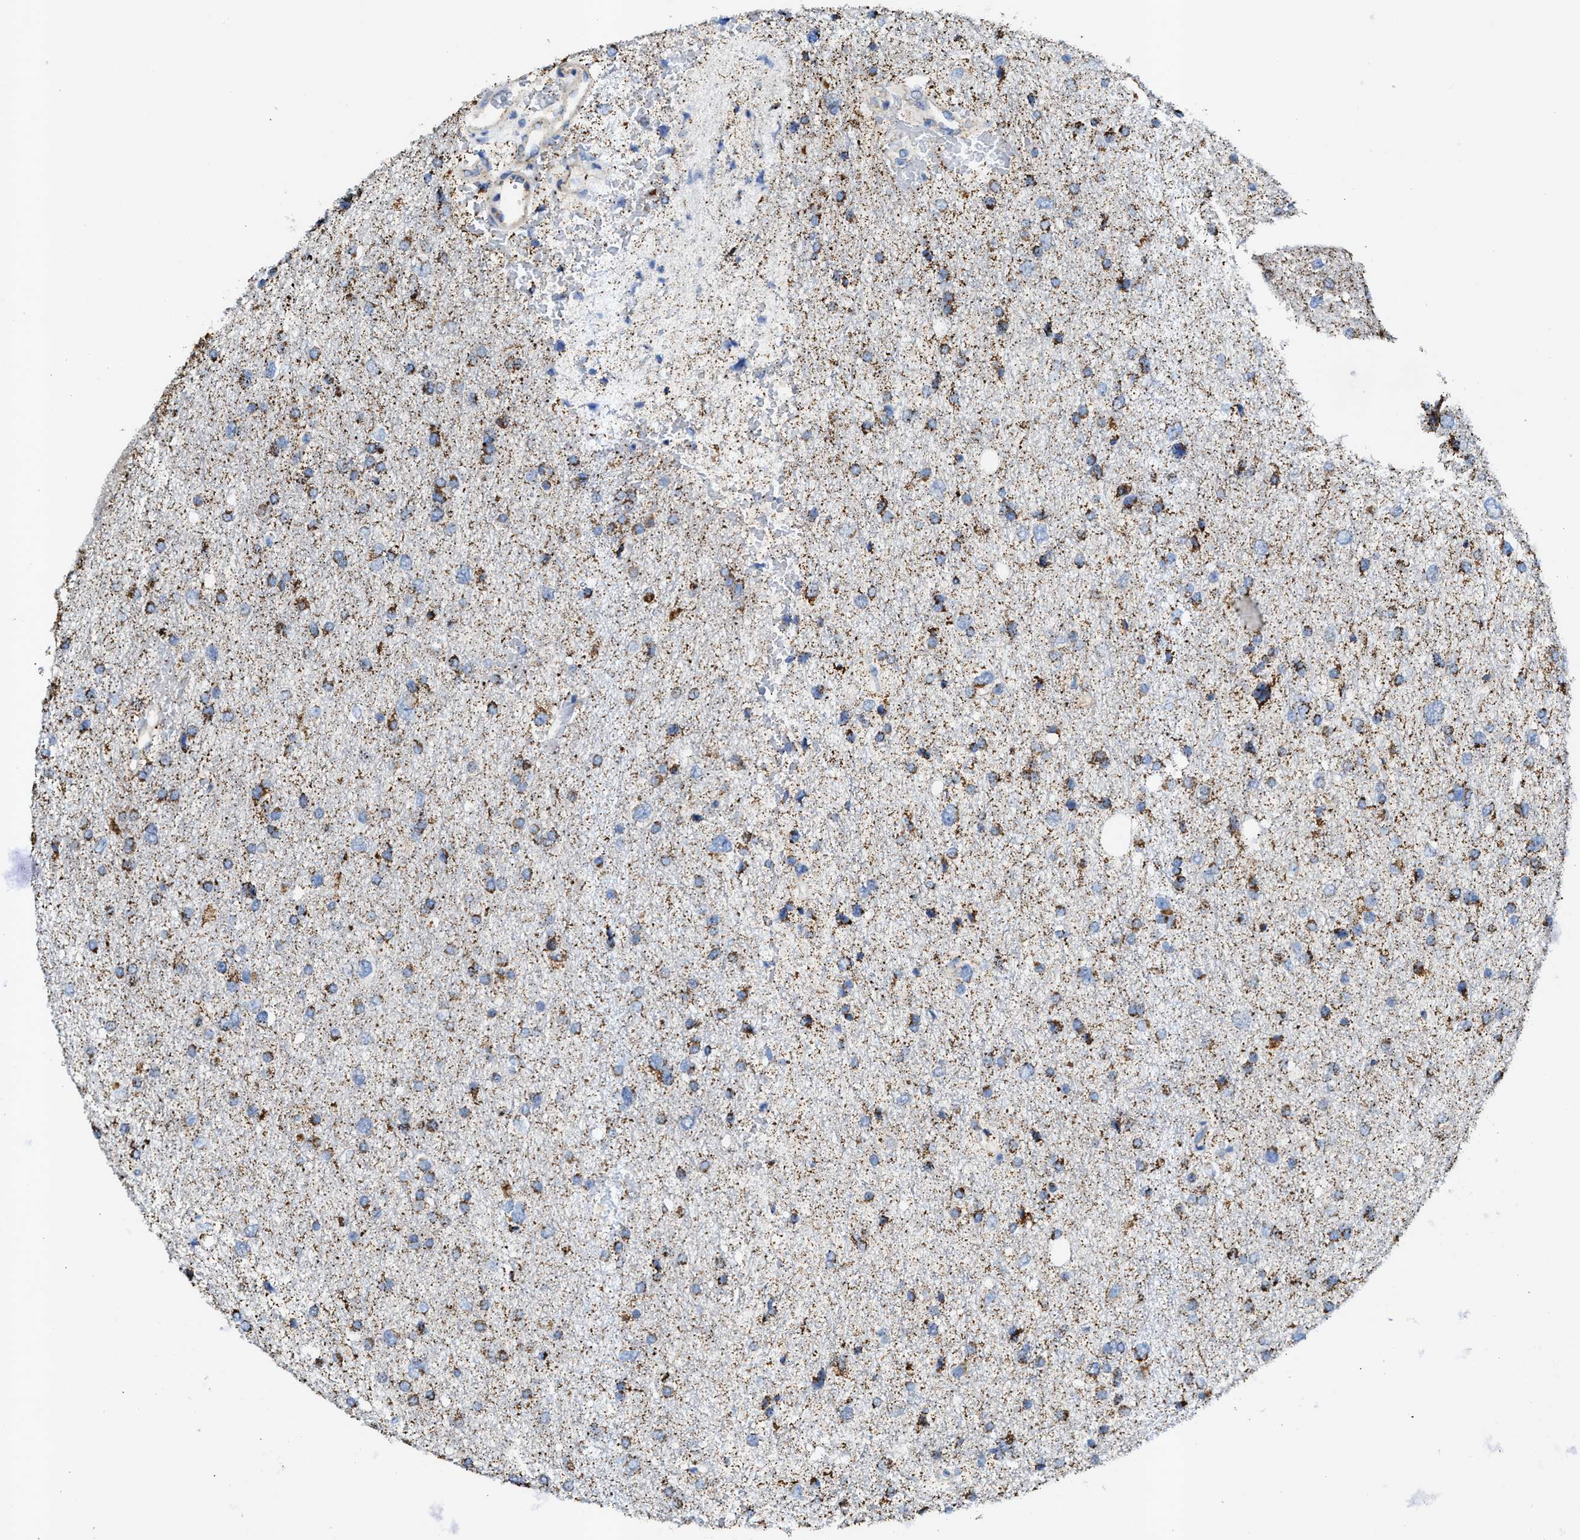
{"staining": {"intensity": "moderate", "quantity": "25%-75%", "location": "cytoplasmic/membranous"}, "tissue": "glioma", "cell_type": "Tumor cells", "image_type": "cancer", "snomed": [{"axis": "morphology", "description": "Glioma, malignant, Low grade"}, {"axis": "topography", "description": "Brain"}], "caption": "Glioma stained with immunohistochemistry reveals moderate cytoplasmic/membranous positivity in approximately 25%-75% of tumor cells.", "gene": "JAG1", "patient": {"sex": "female", "age": 37}}